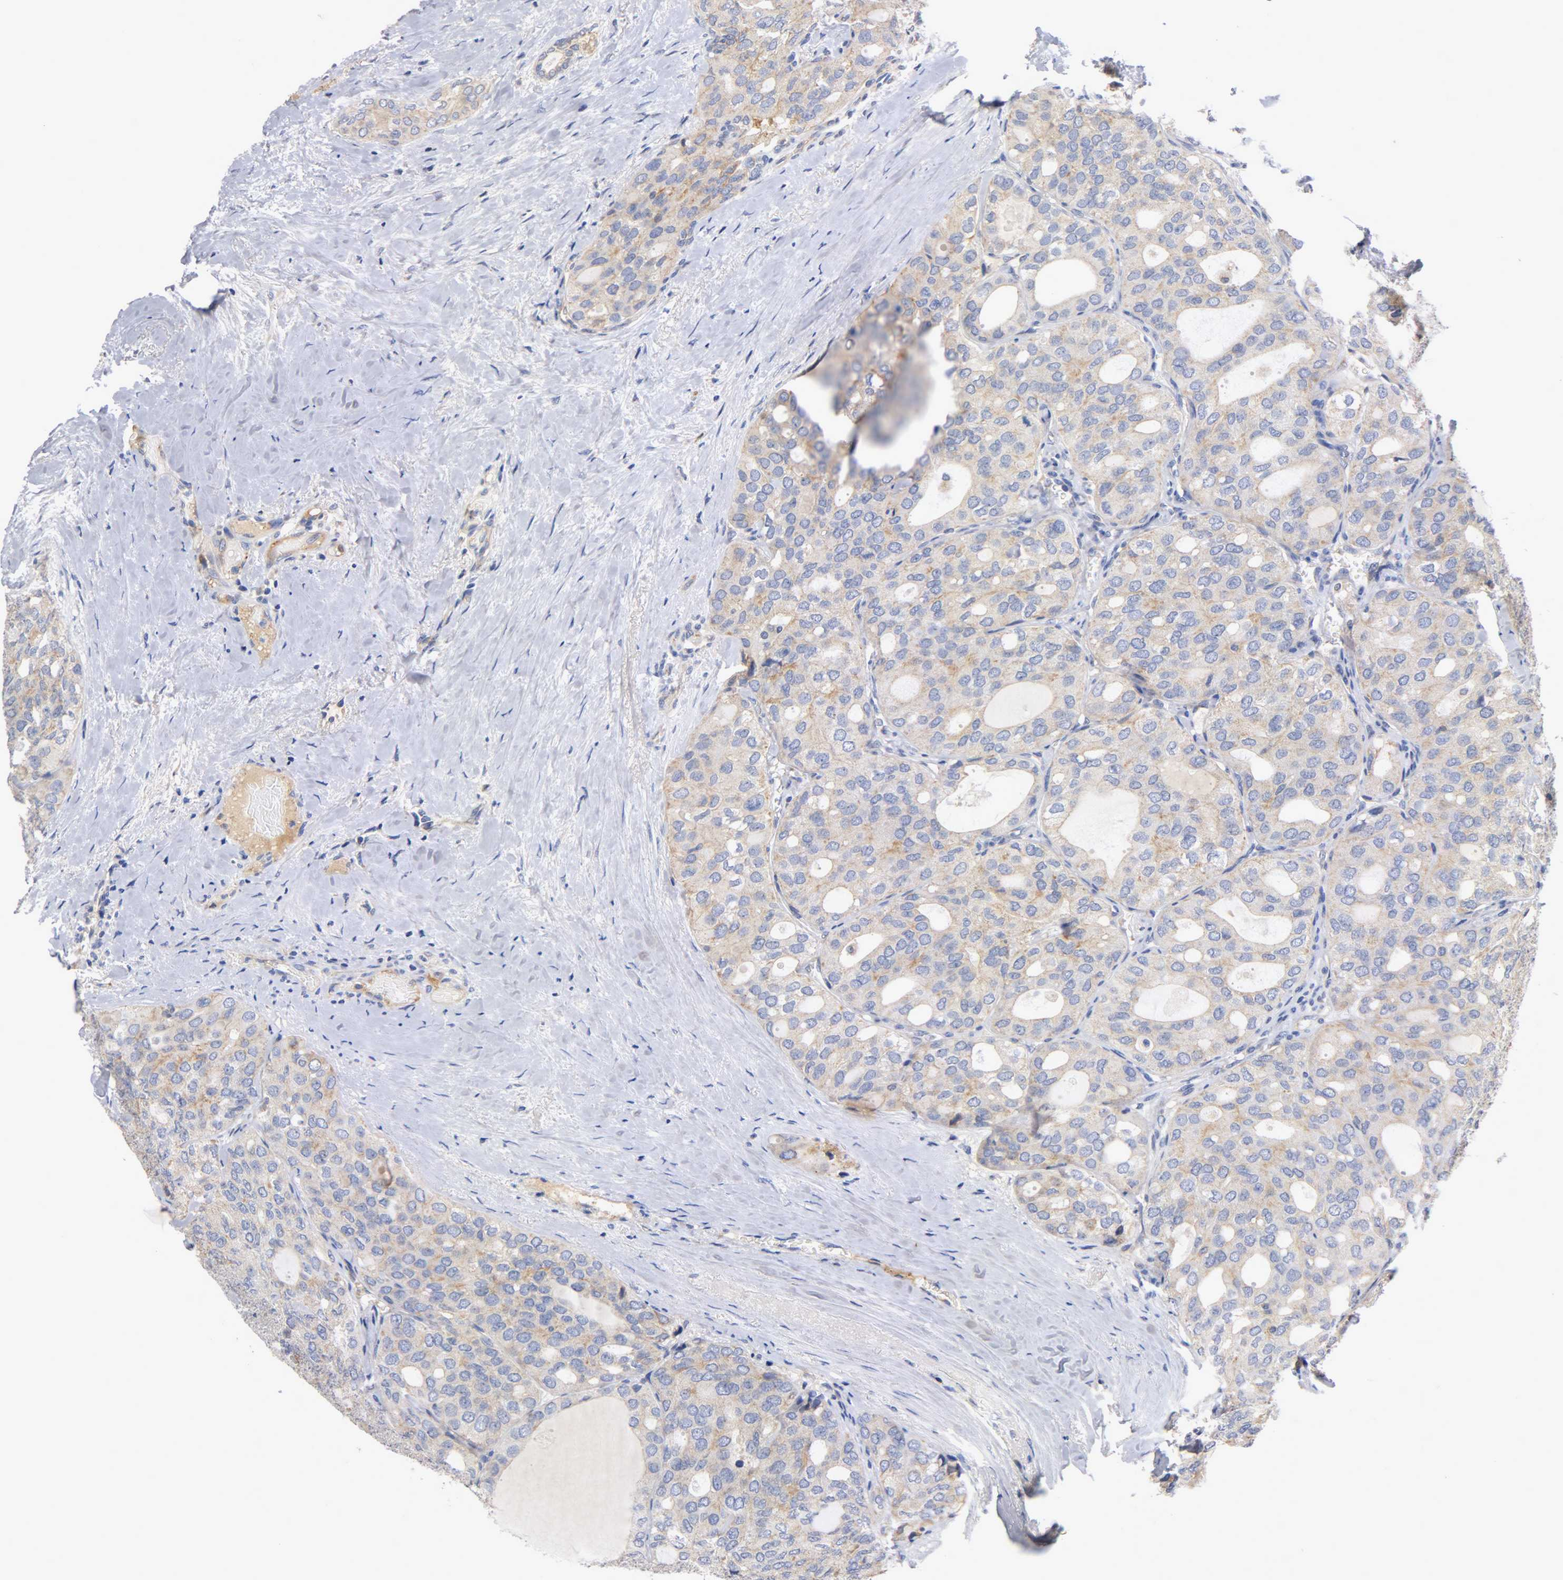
{"staining": {"intensity": "weak", "quantity": "25%-75%", "location": "cytoplasmic/membranous"}, "tissue": "thyroid cancer", "cell_type": "Tumor cells", "image_type": "cancer", "snomed": [{"axis": "morphology", "description": "Follicular adenoma carcinoma, NOS"}, {"axis": "topography", "description": "Thyroid gland"}], "caption": "Immunohistochemical staining of thyroid cancer reveals low levels of weak cytoplasmic/membranous protein expression in approximately 25%-75% of tumor cells.", "gene": "PCSK6", "patient": {"sex": "male", "age": 75}}